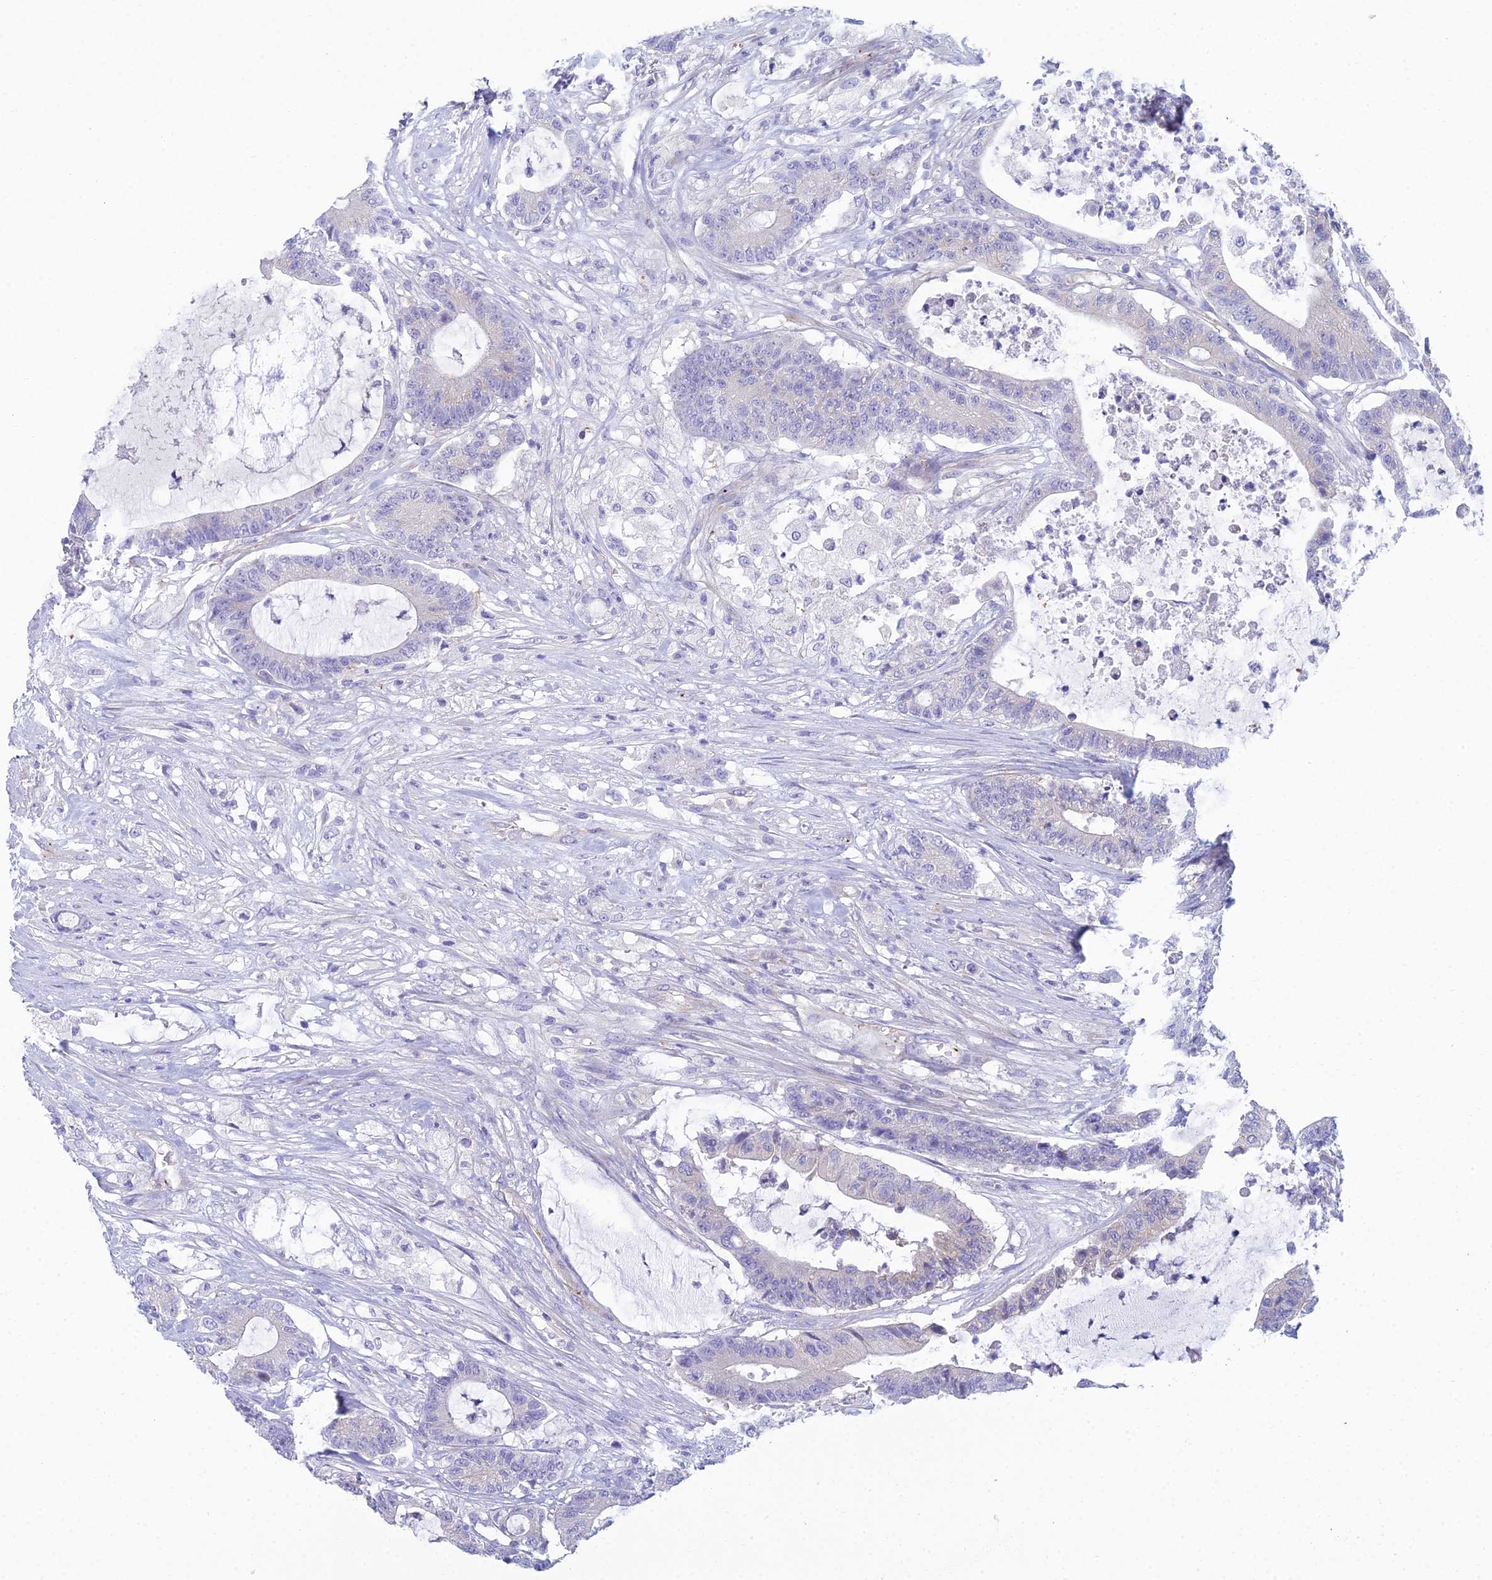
{"staining": {"intensity": "negative", "quantity": "none", "location": "none"}, "tissue": "colorectal cancer", "cell_type": "Tumor cells", "image_type": "cancer", "snomed": [{"axis": "morphology", "description": "Adenocarcinoma, NOS"}, {"axis": "topography", "description": "Colon"}], "caption": "Immunohistochemical staining of human colorectal cancer (adenocarcinoma) reveals no significant positivity in tumor cells.", "gene": "ZNF564", "patient": {"sex": "female", "age": 84}}